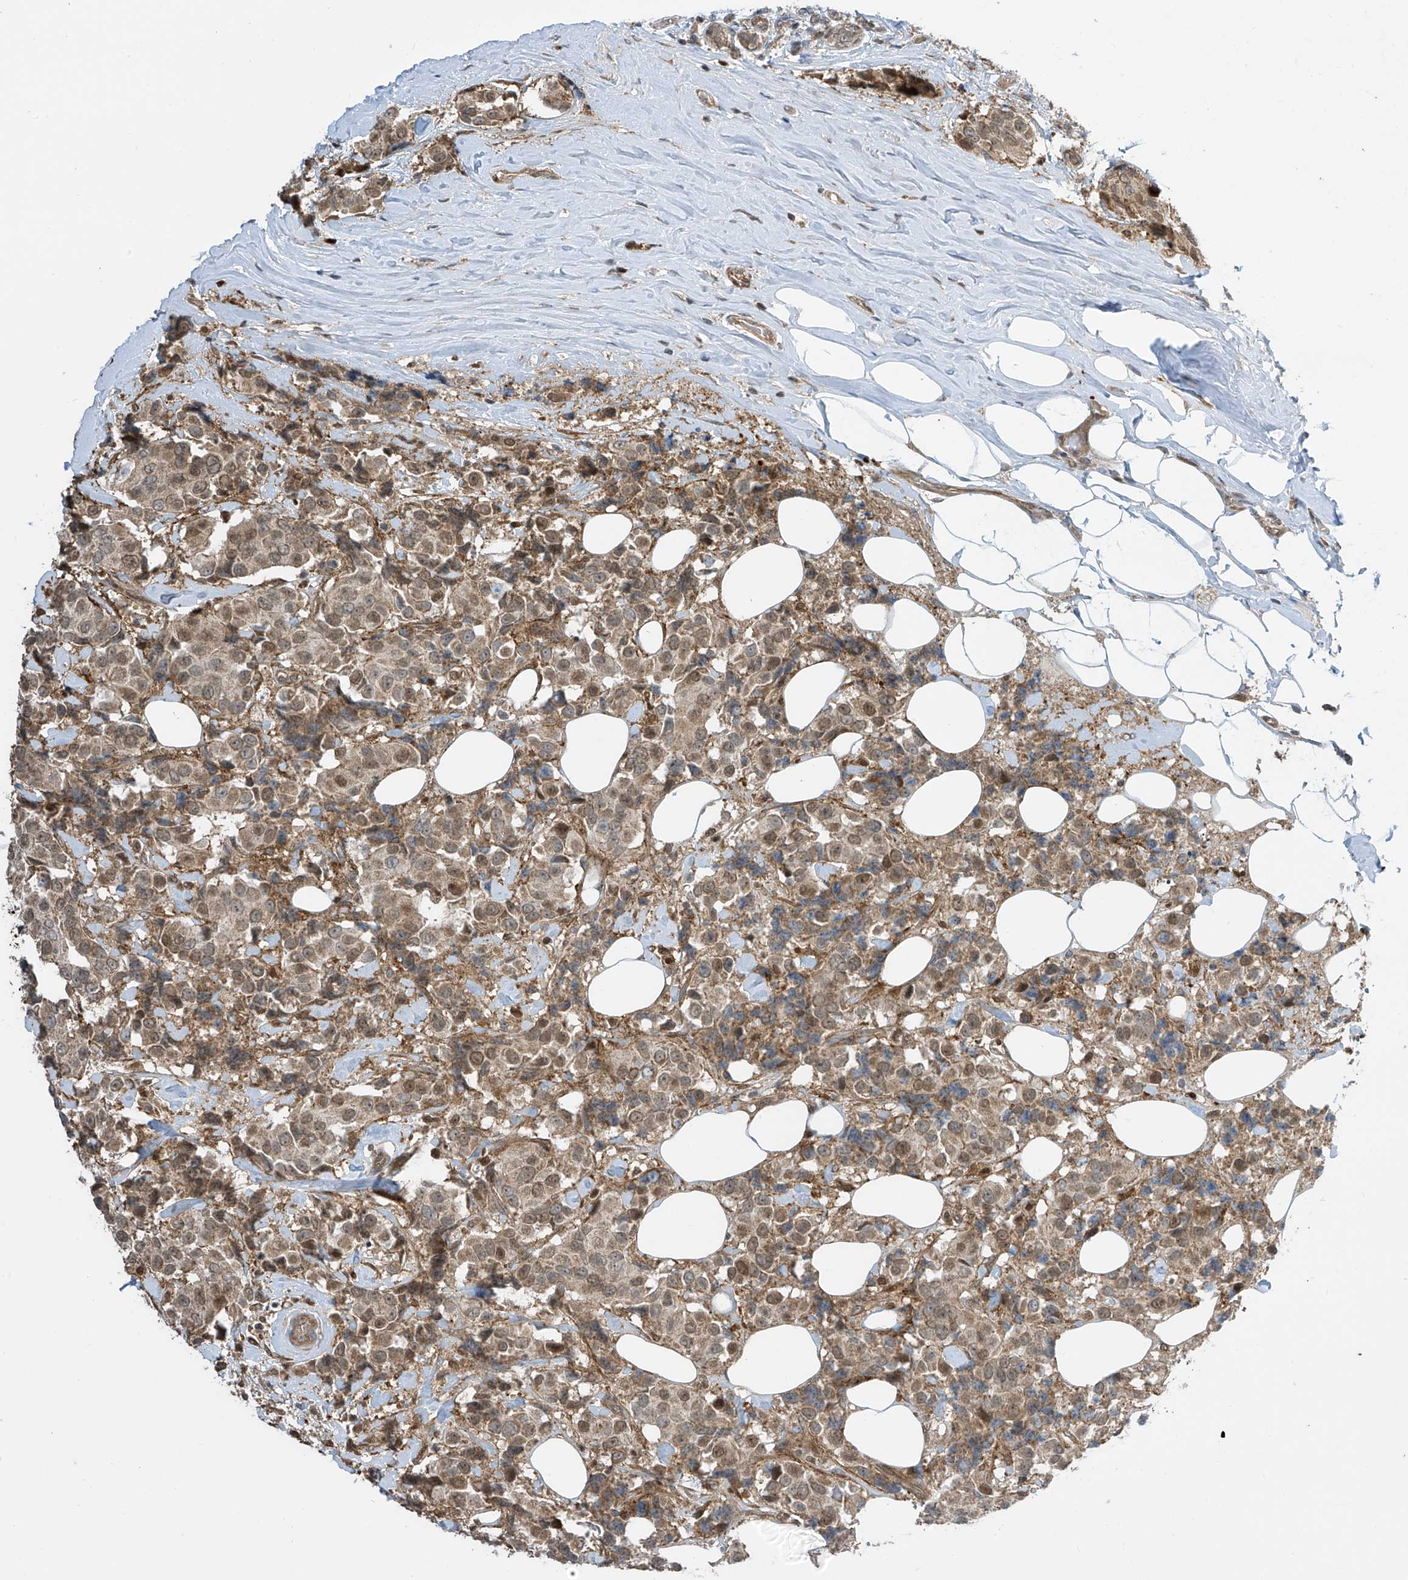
{"staining": {"intensity": "weak", "quantity": ">75%", "location": "cytoplasmic/membranous,nuclear"}, "tissue": "breast cancer", "cell_type": "Tumor cells", "image_type": "cancer", "snomed": [{"axis": "morphology", "description": "Normal tissue, NOS"}, {"axis": "morphology", "description": "Duct carcinoma"}, {"axis": "topography", "description": "Breast"}], "caption": "Weak cytoplasmic/membranous and nuclear protein expression is appreciated in about >75% of tumor cells in breast cancer (invasive ductal carcinoma).", "gene": "ATAD2B", "patient": {"sex": "female", "age": 39}}